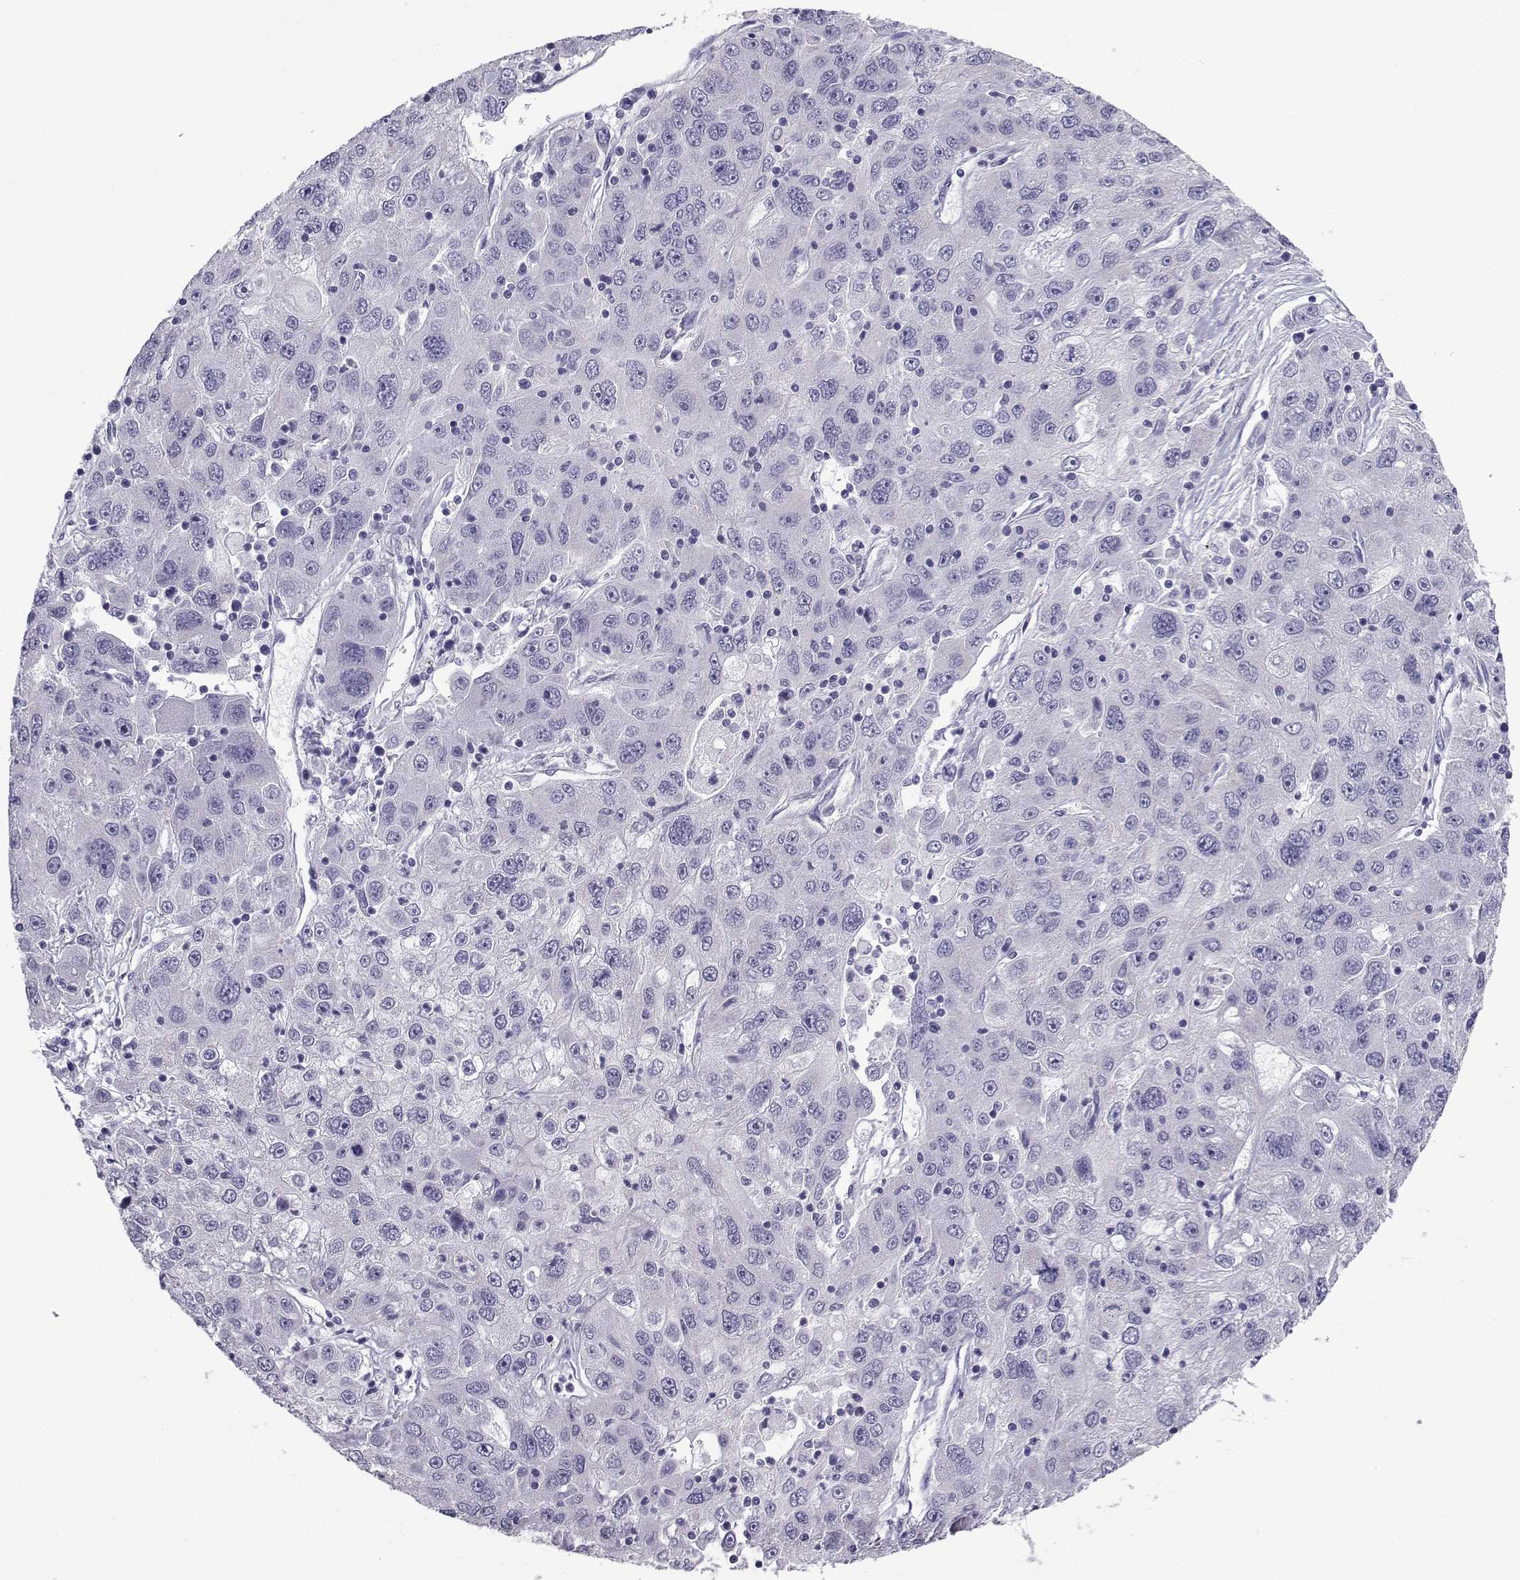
{"staining": {"intensity": "negative", "quantity": "none", "location": "none"}, "tissue": "stomach cancer", "cell_type": "Tumor cells", "image_type": "cancer", "snomed": [{"axis": "morphology", "description": "Adenocarcinoma, NOS"}, {"axis": "topography", "description": "Stomach"}], "caption": "An IHC histopathology image of stomach cancer is shown. There is no staining in tumor cells of stomach cancer.", "gene": "ACRBP", "patient": {"sex": "male", "age": 56}}